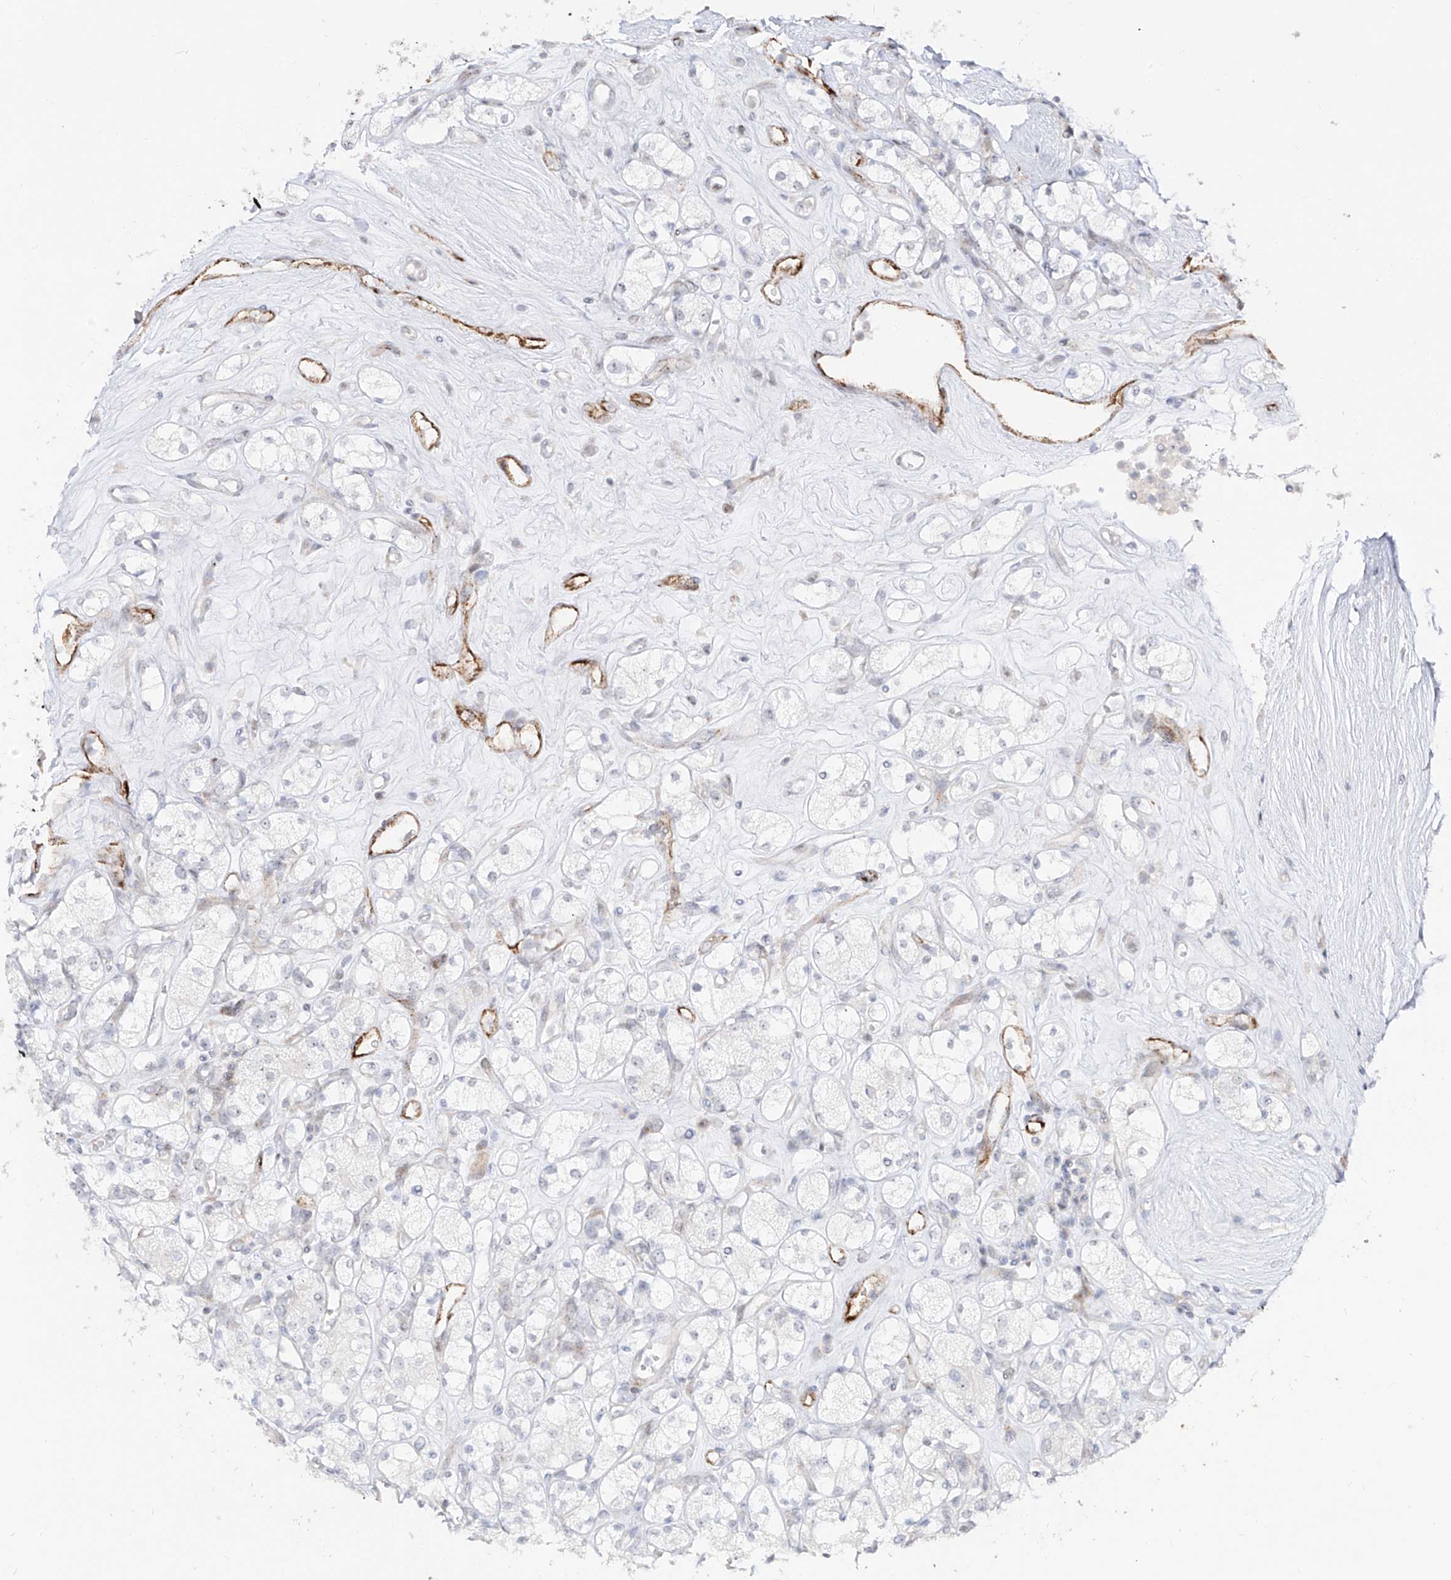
{"staining": {"intensity": "negative", "quantity": "none", "location": "none"}, "tissue": "renal cancer", "cell_type": "Tumor cells", "image_type": "cancer", "snomed": [{"axis": "morphology", "description": "Adenocarcinoma, NOS"}, {"axis": "topography", "description": "Kidney"}], "caption": "Immunohistochemistry micrograph of adenocarcinoma (renal) stained for a protein (brown), which shows no staining in tumor cells.", "gene": "ZNF180", "patient": {"sex": "male", "age": 77}}